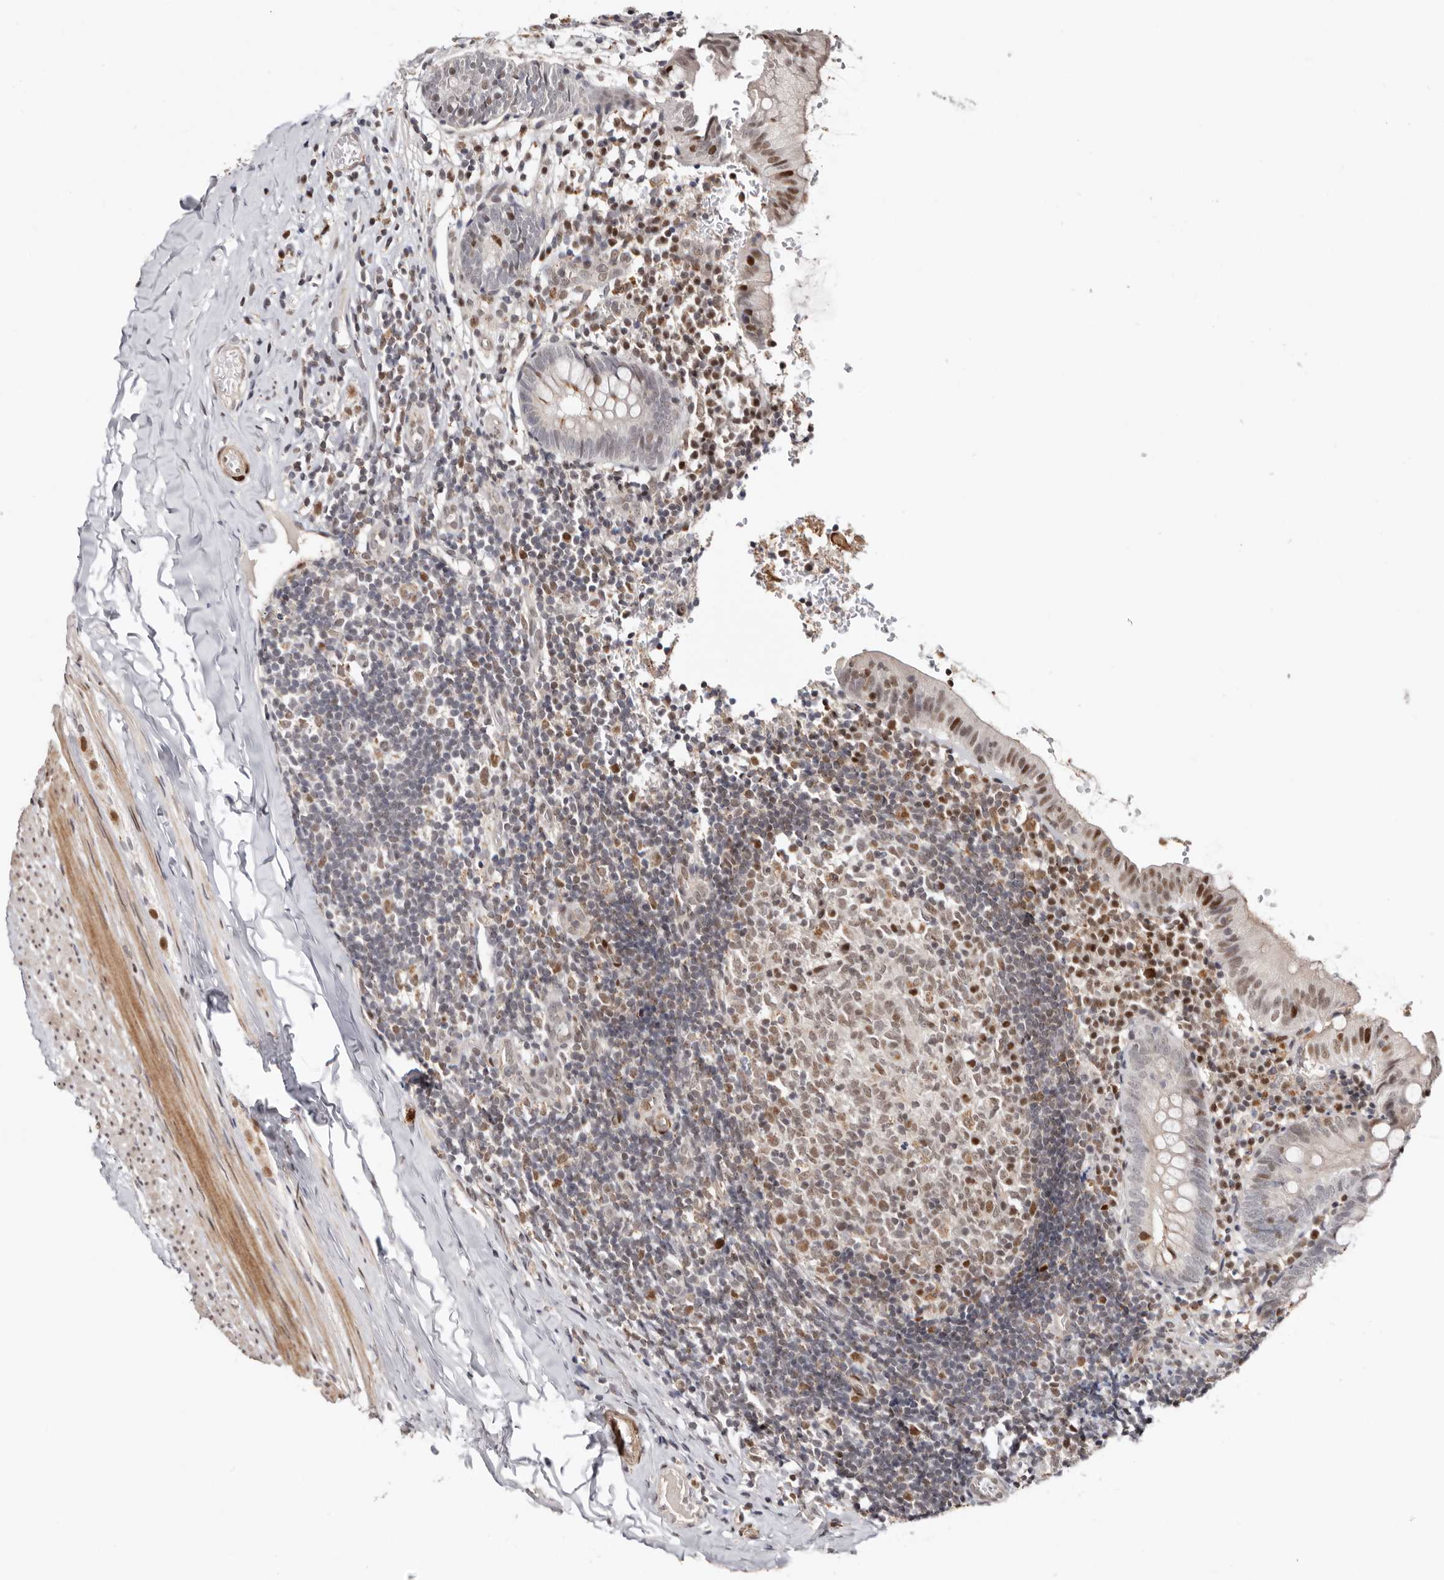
{"staining": {"intensity": "moderate", "quantity": "25%-75%", "location": "nuclear"}, "tissue": "appendix", "cell_type": "Glandular cells", "image_type": "normal", "snomed": [{"axis": "morphology", "description": "Normal tissue, NOS"}, {"axis": "topography", "description": "Appendix"}], "caption": "Benign appendix was stained to show a protein in brown. There is medium levels of moderate nuclear positivity in about 25%-75% of glandular cells. The staining was performed using DAB (3,3'-diaminobenzidine) to visualize the protein expression in brown, while the nuclei were stained in blue with hematoxylin (Magnification: 20x).", "gene": "SMAD7", "patient": {"sex": "male", "age": 8}}